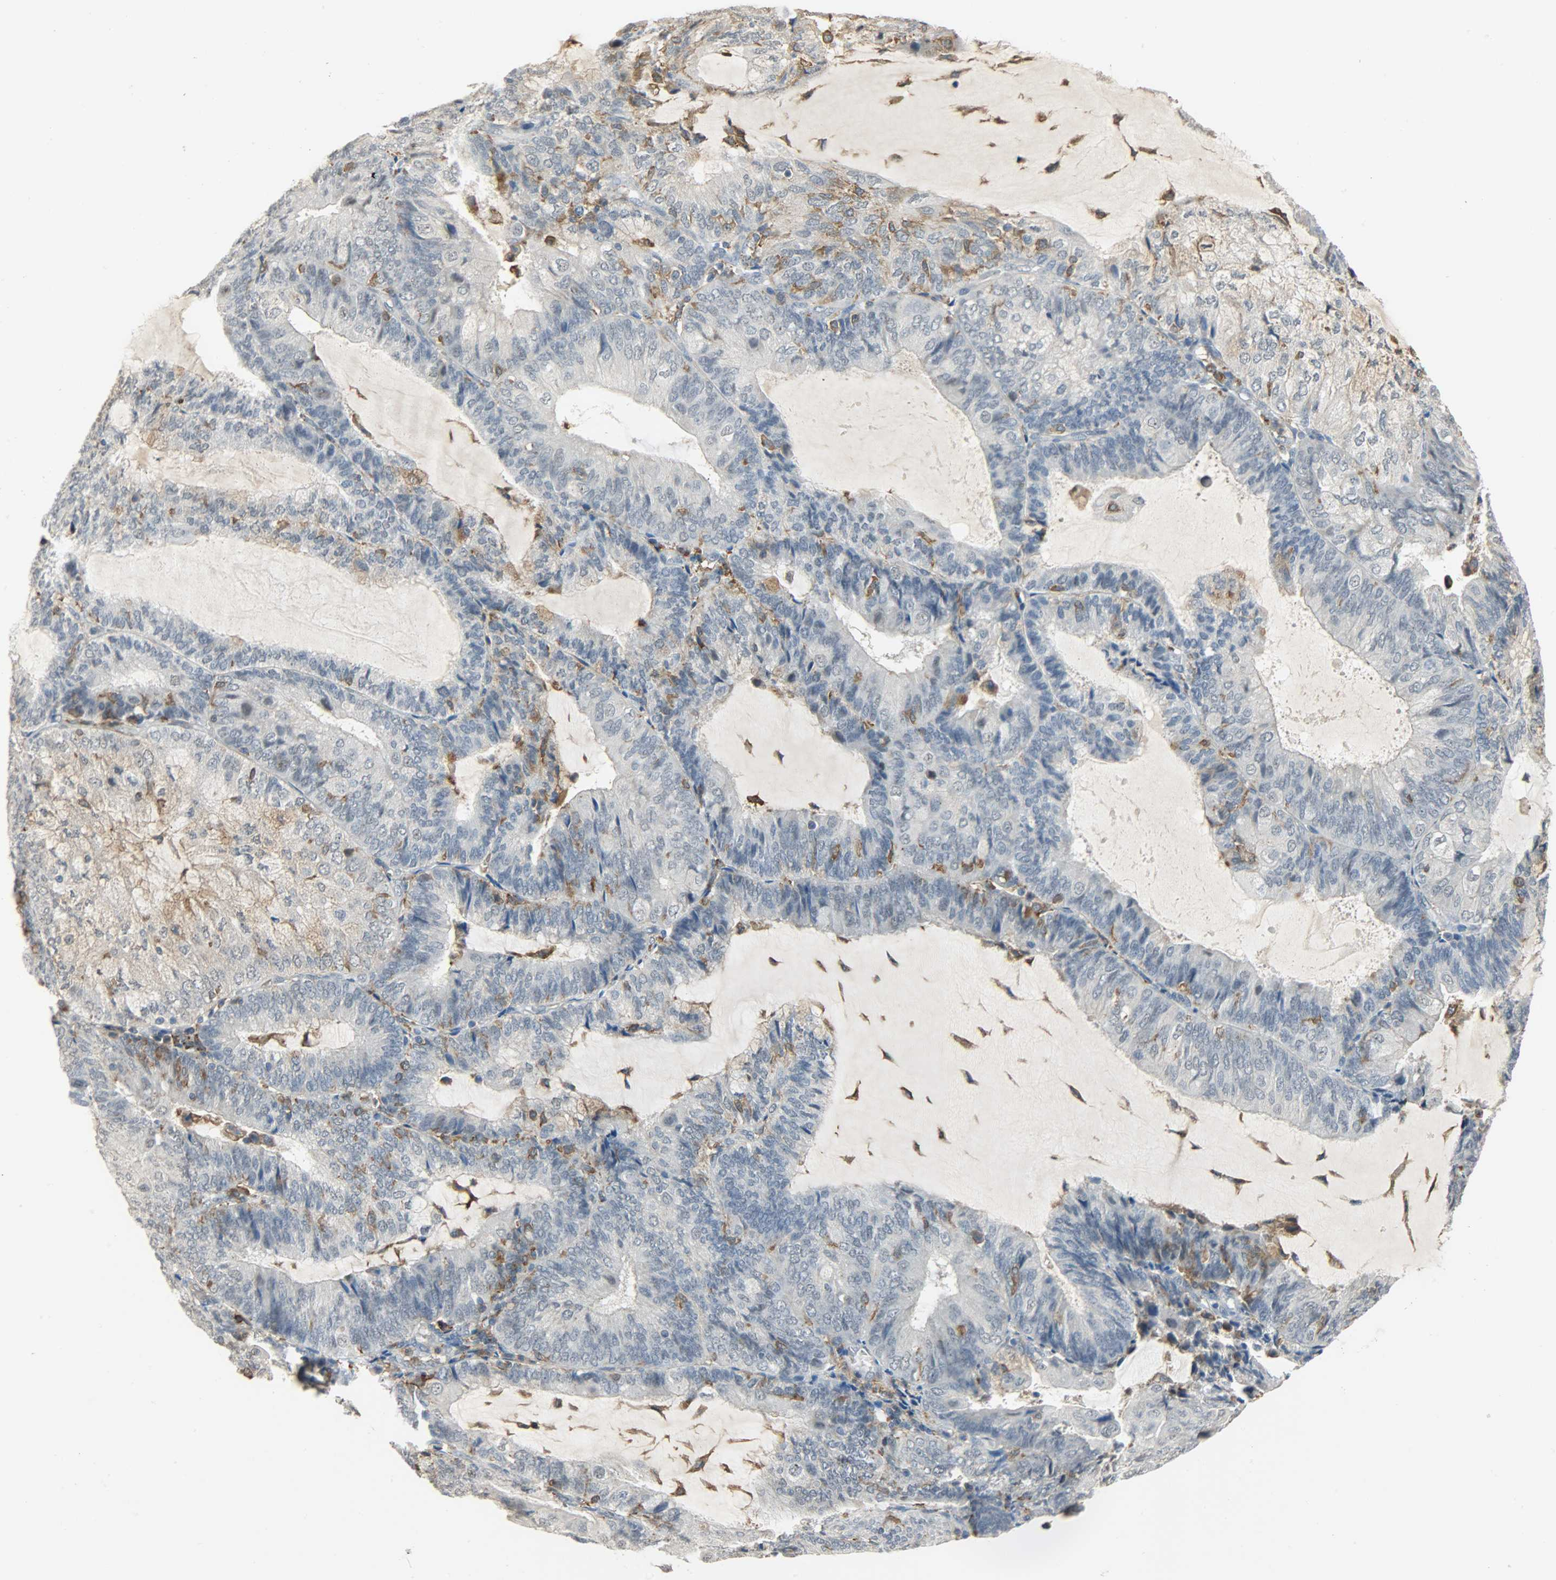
{"staining": {"intensity": "negative", "quantity": "none", "location": "none"}, "tissue": "endometrial cancer", "cell_type": "Tumor cells", "image_type": "cancer", "snomed": [{"axis": "morphology", "description": "Adenocarcinoma, NOS"}, {"axis": "topography", "description": "Endometrium"}], "caption": "Immunohistochemistry image of endometrial cancer (adenocarcinoma) stained for a protein (brown), which exhibits no positivity in tumor cells.", "gene": "SKAP2", "patient": {"sex": "female", "age": 81}}